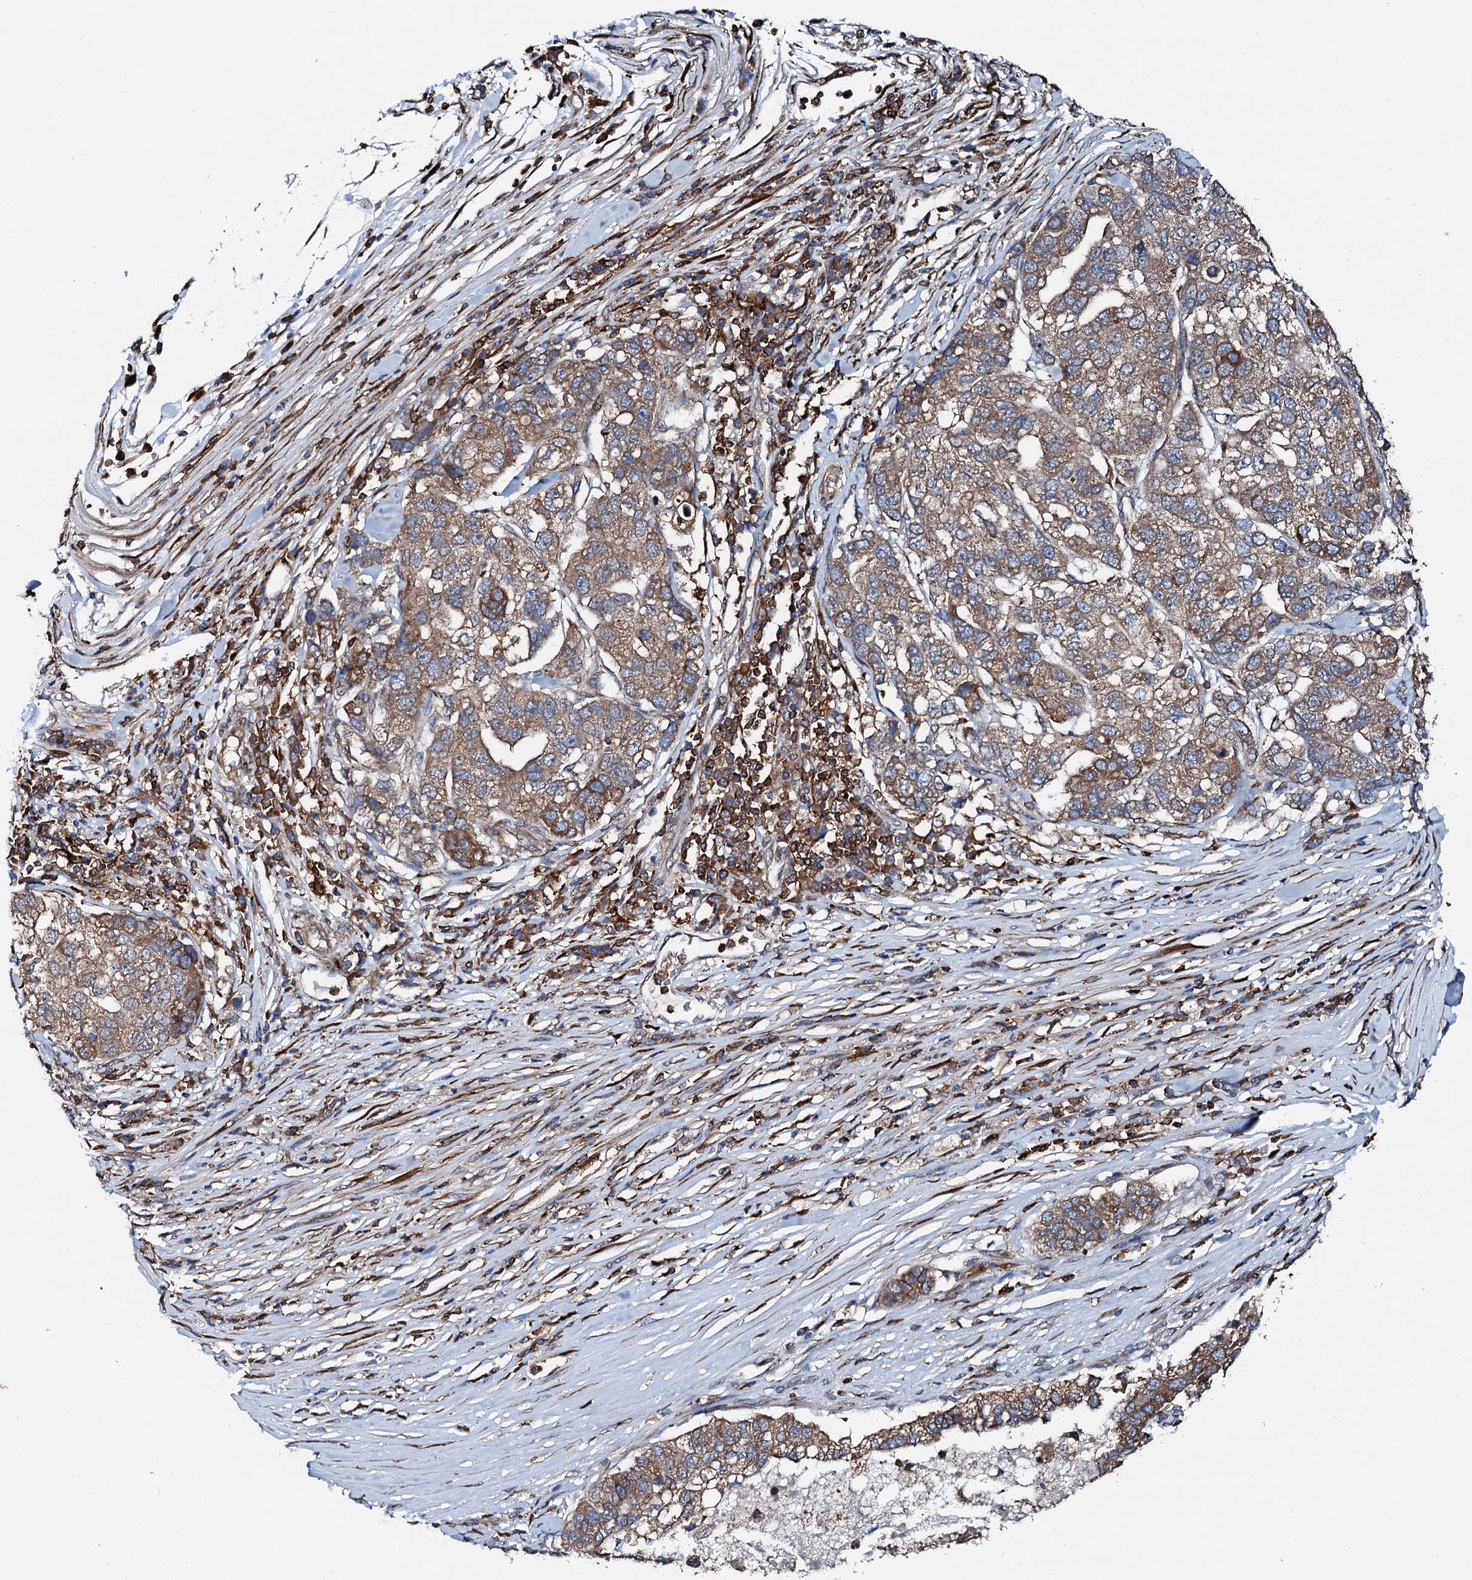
{"staining": {"intensity": "moderate", "quantity": ">75%", "location": "cytoplasmic/membranous"}, "tissue": "pancreatic cancer", "cell_type": "Tumor cells", "image_type": "cancer", "snomed": [{"axis": "morphology", "description": "Adenocarcinoma, NOS"}, {"axis": "topography", "description": "Pancreas"}], "caption": "Pancreatic adenocarcinoma was stained to show a protein in brown. There is medium levels of moderate cytoplasmic/membranous staining in approximately >75% of tumor cells.", "gene": "EDC4", "patient": {"sex": "female", "age": 61}}